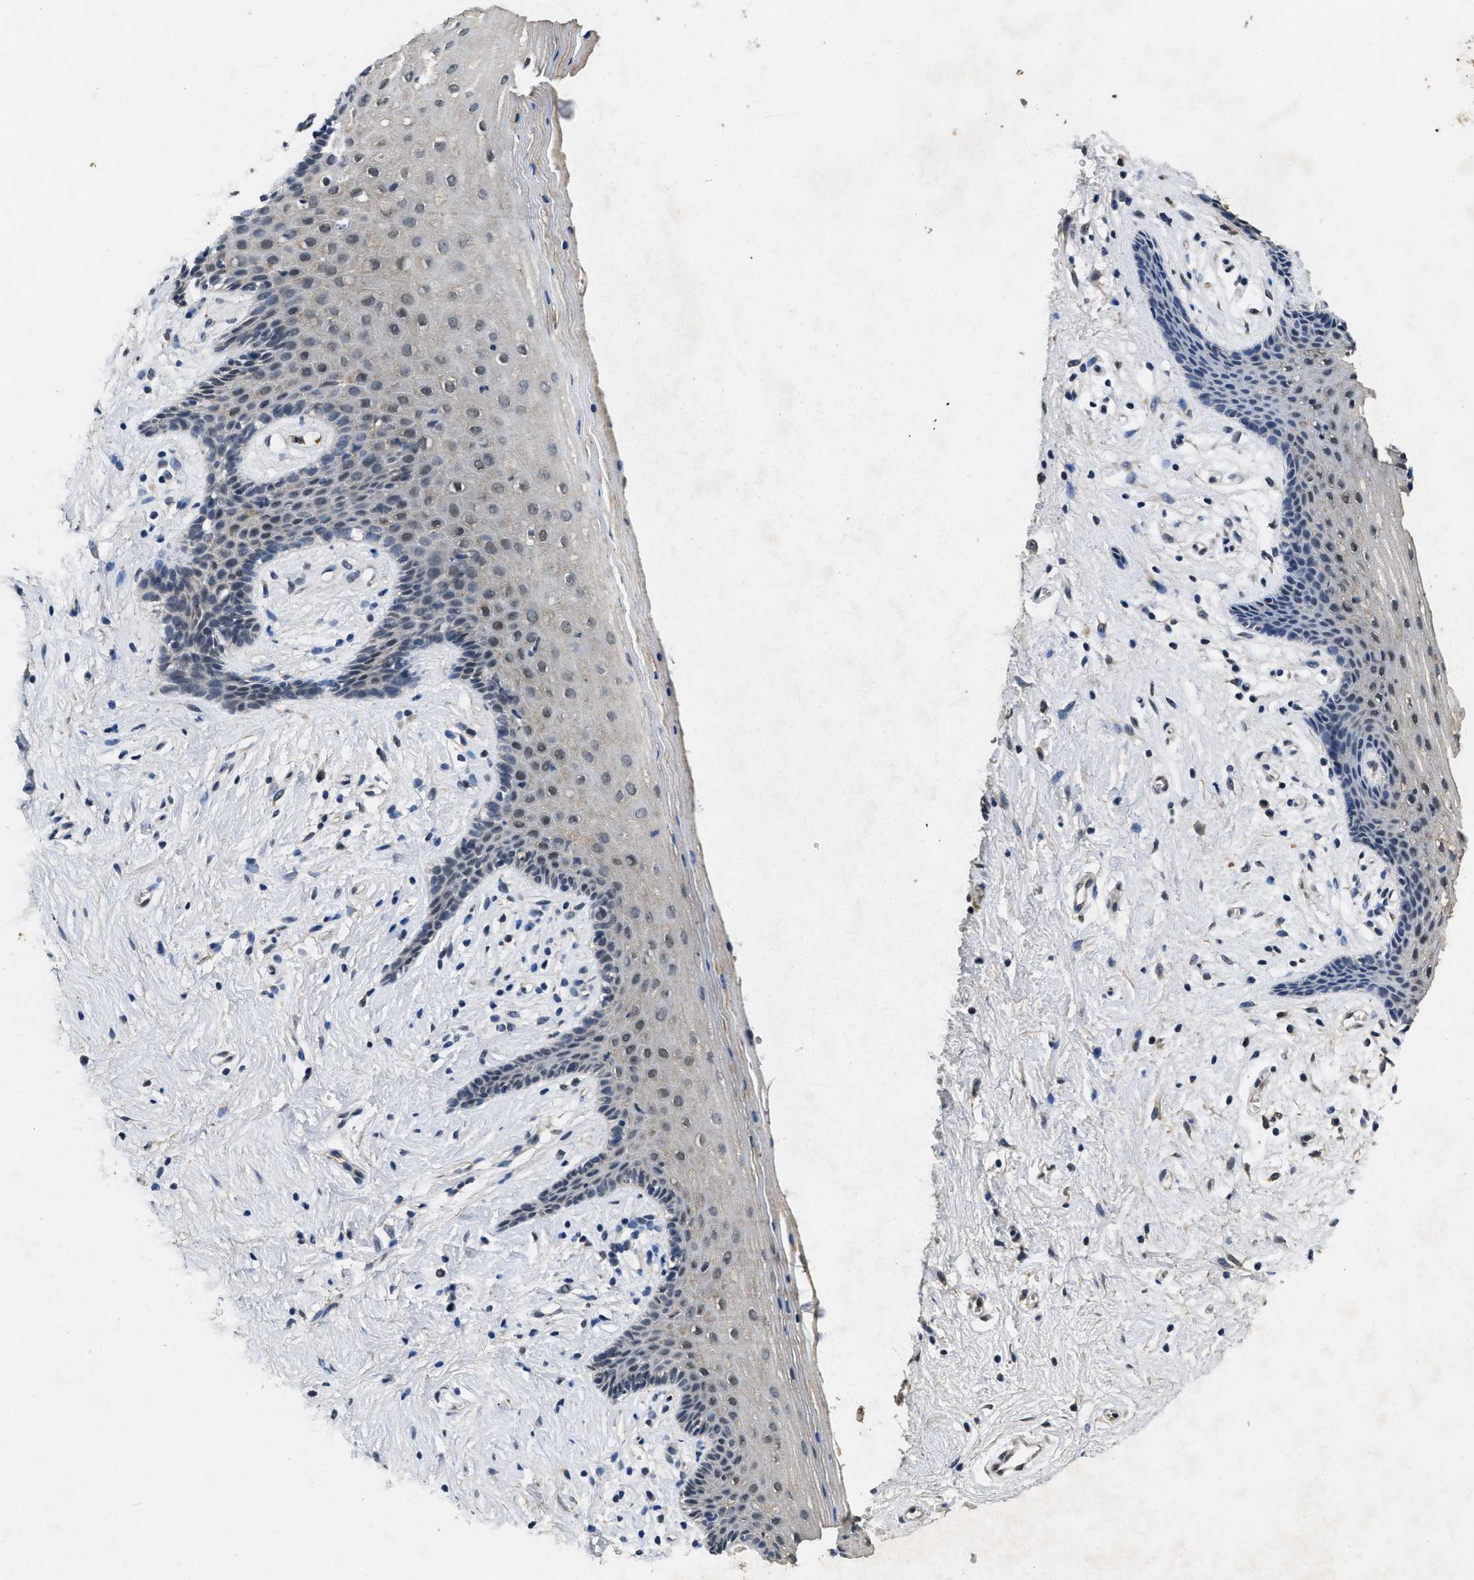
{"staining": {"intensity": "moderate", "quantity": "<25%", "location": "nuclear"}, "tissue": "vagina", "cell_type": "Squamous epithelial cells", "image_type": "normal", "snomed": [{"axis": "morphology", "description": "Normal tissue, NOS"}, {"axis": "topography", "description": "Vagina"}], "caption": "Protein expression analysis of normal vagina exhibits moderate nuclear expression in approximately <25% of squamous epithelial cells.", "gene": "PAPOLG", "patient": {"sex": "female", "age": 44}}